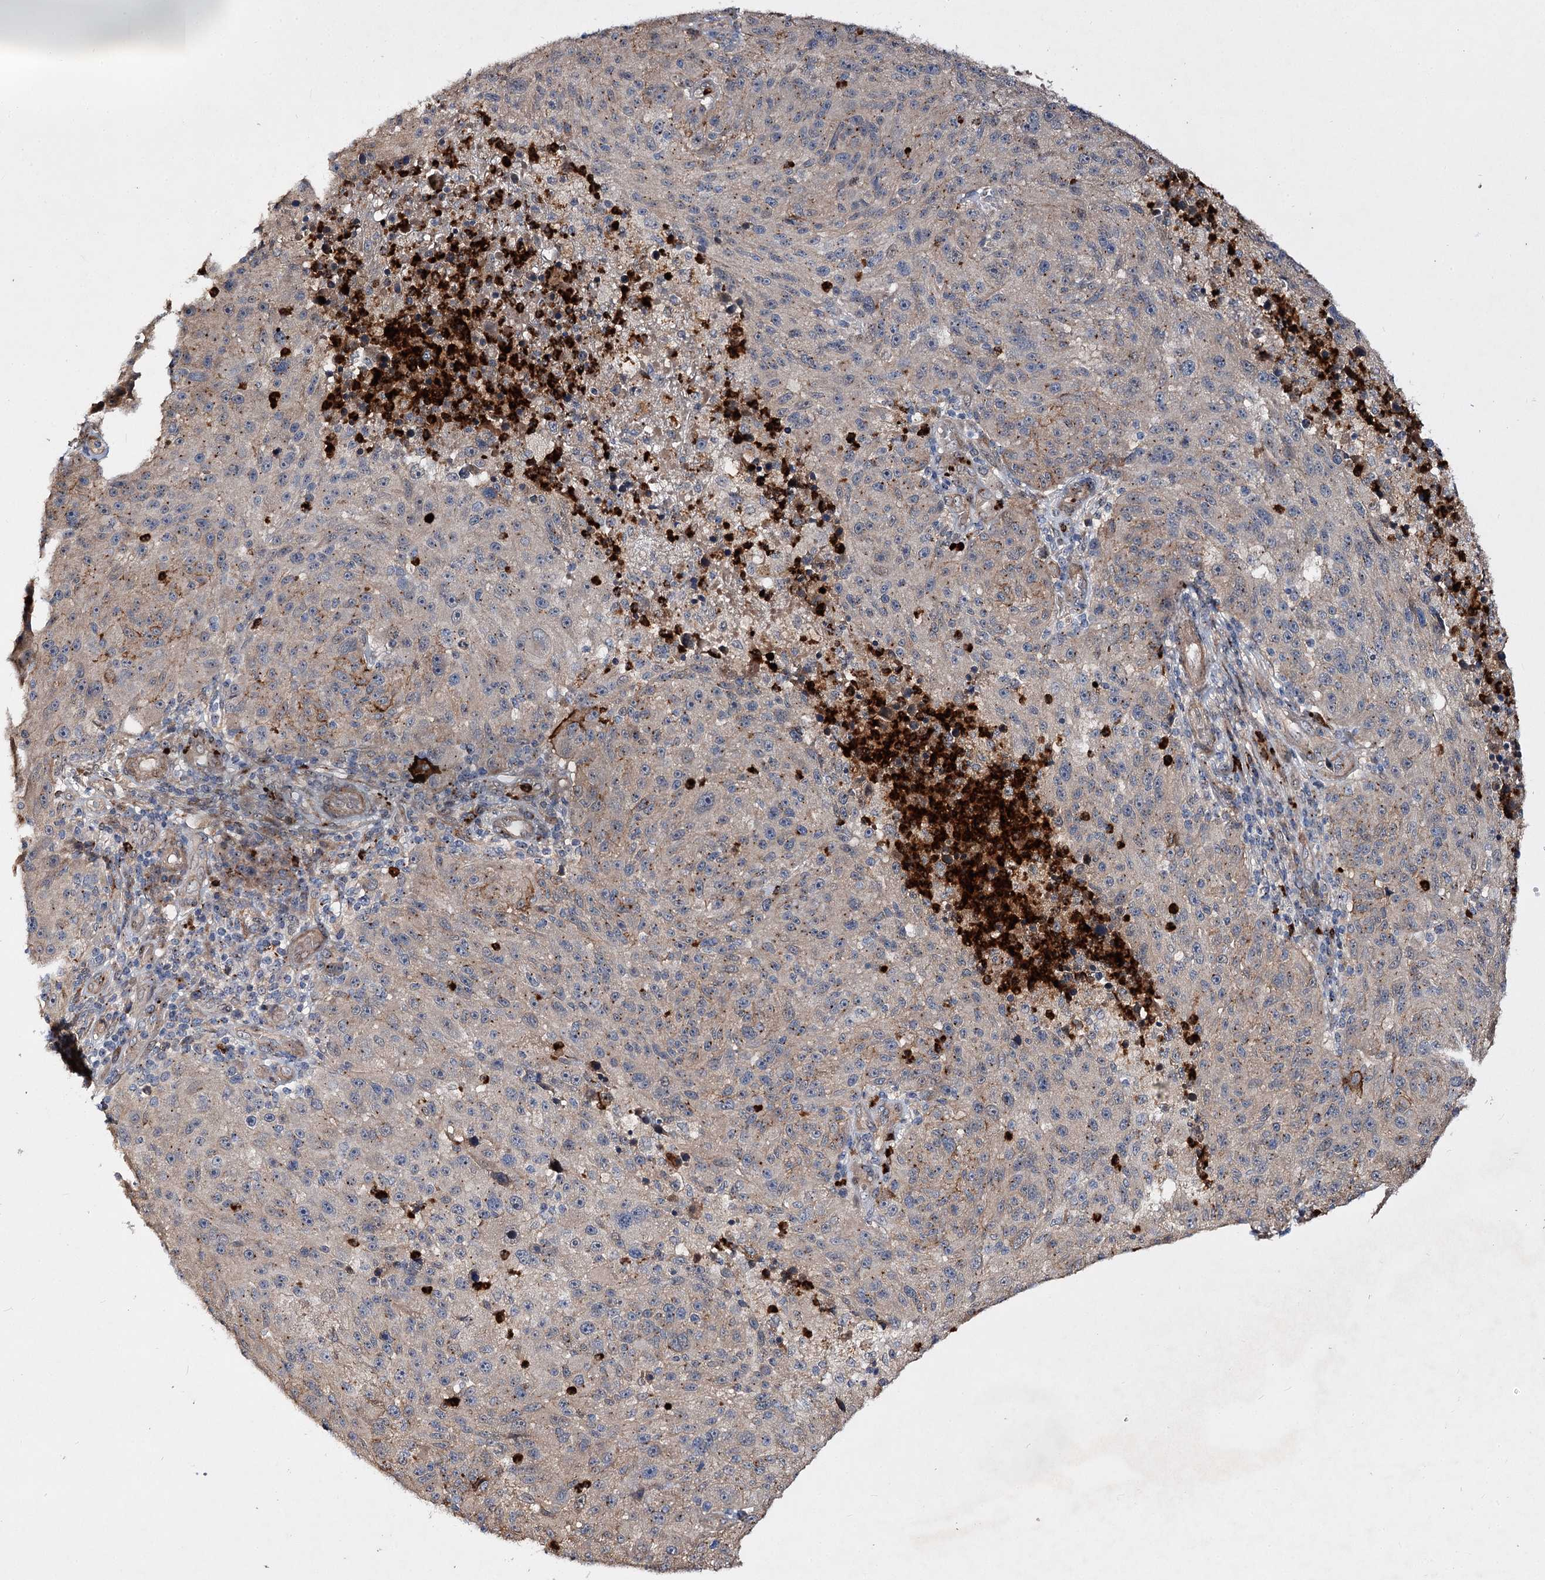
{"staining": {"intensity": "weak", "quantity": "<25%", "location": "cytoplasmic/membranous"}, "tissue": "melanoma", "cell_type": "Tumor cells", "image_type": "cancer", "snomed": [{"axis": "morphology", "description": "Malignant melanoma, NOS"}, {"axis": "topography", "description": "Skin"}], "caption": "Human malignant melanoma stained for a protein using immunohistochemistry reveals no staining in tumor cells.", "gene": "MINDY3", "patient": {"sex": "male", "age": 53}}